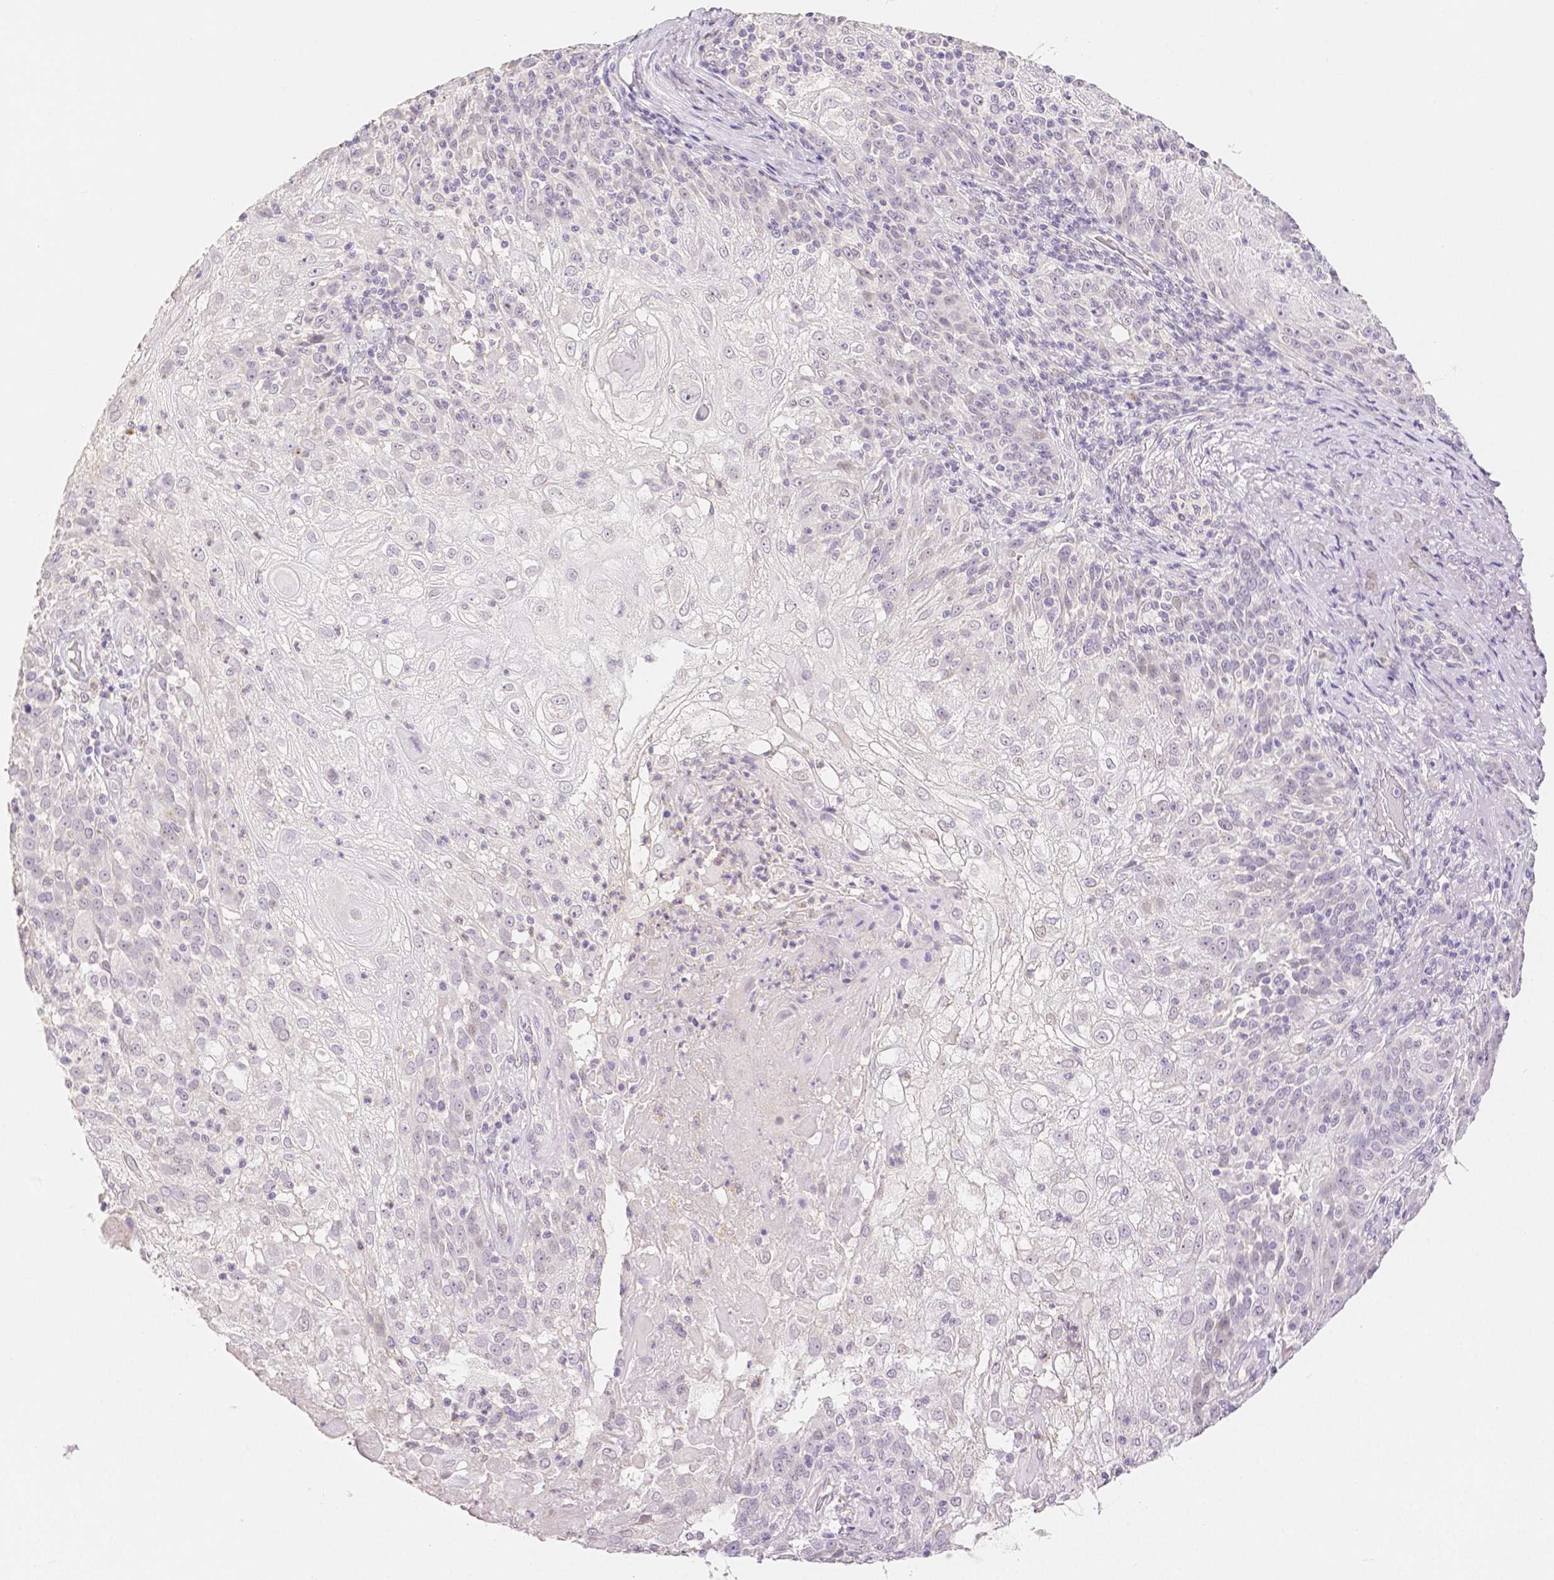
{"staining": {"intensity": "negative", "quantity": "none", "location": "none"}, "tissue": "skin cancer", "cell_type": "Tumor cells", "image_type": "cancer", "snomed": [{"axis": "morphology", "description": "Normal tissue, NOS"}, {"axis": "morphology", "description": "Squamous cell carcinoma, NOS"}, {"axis": "topography", "description": "Skin"}], "caption": "Immunohistochemistry (IHC) image of human skin cancer (squamous cell carcinoma) stained for a protein (brown), which exhibits no expression in tumor cells. (DAB (3,3'-diaminobenzidine) IHC with hematoxylin counter stain).", "gene": "OCLN", "patient": {"sex": "female", "age": 83}}